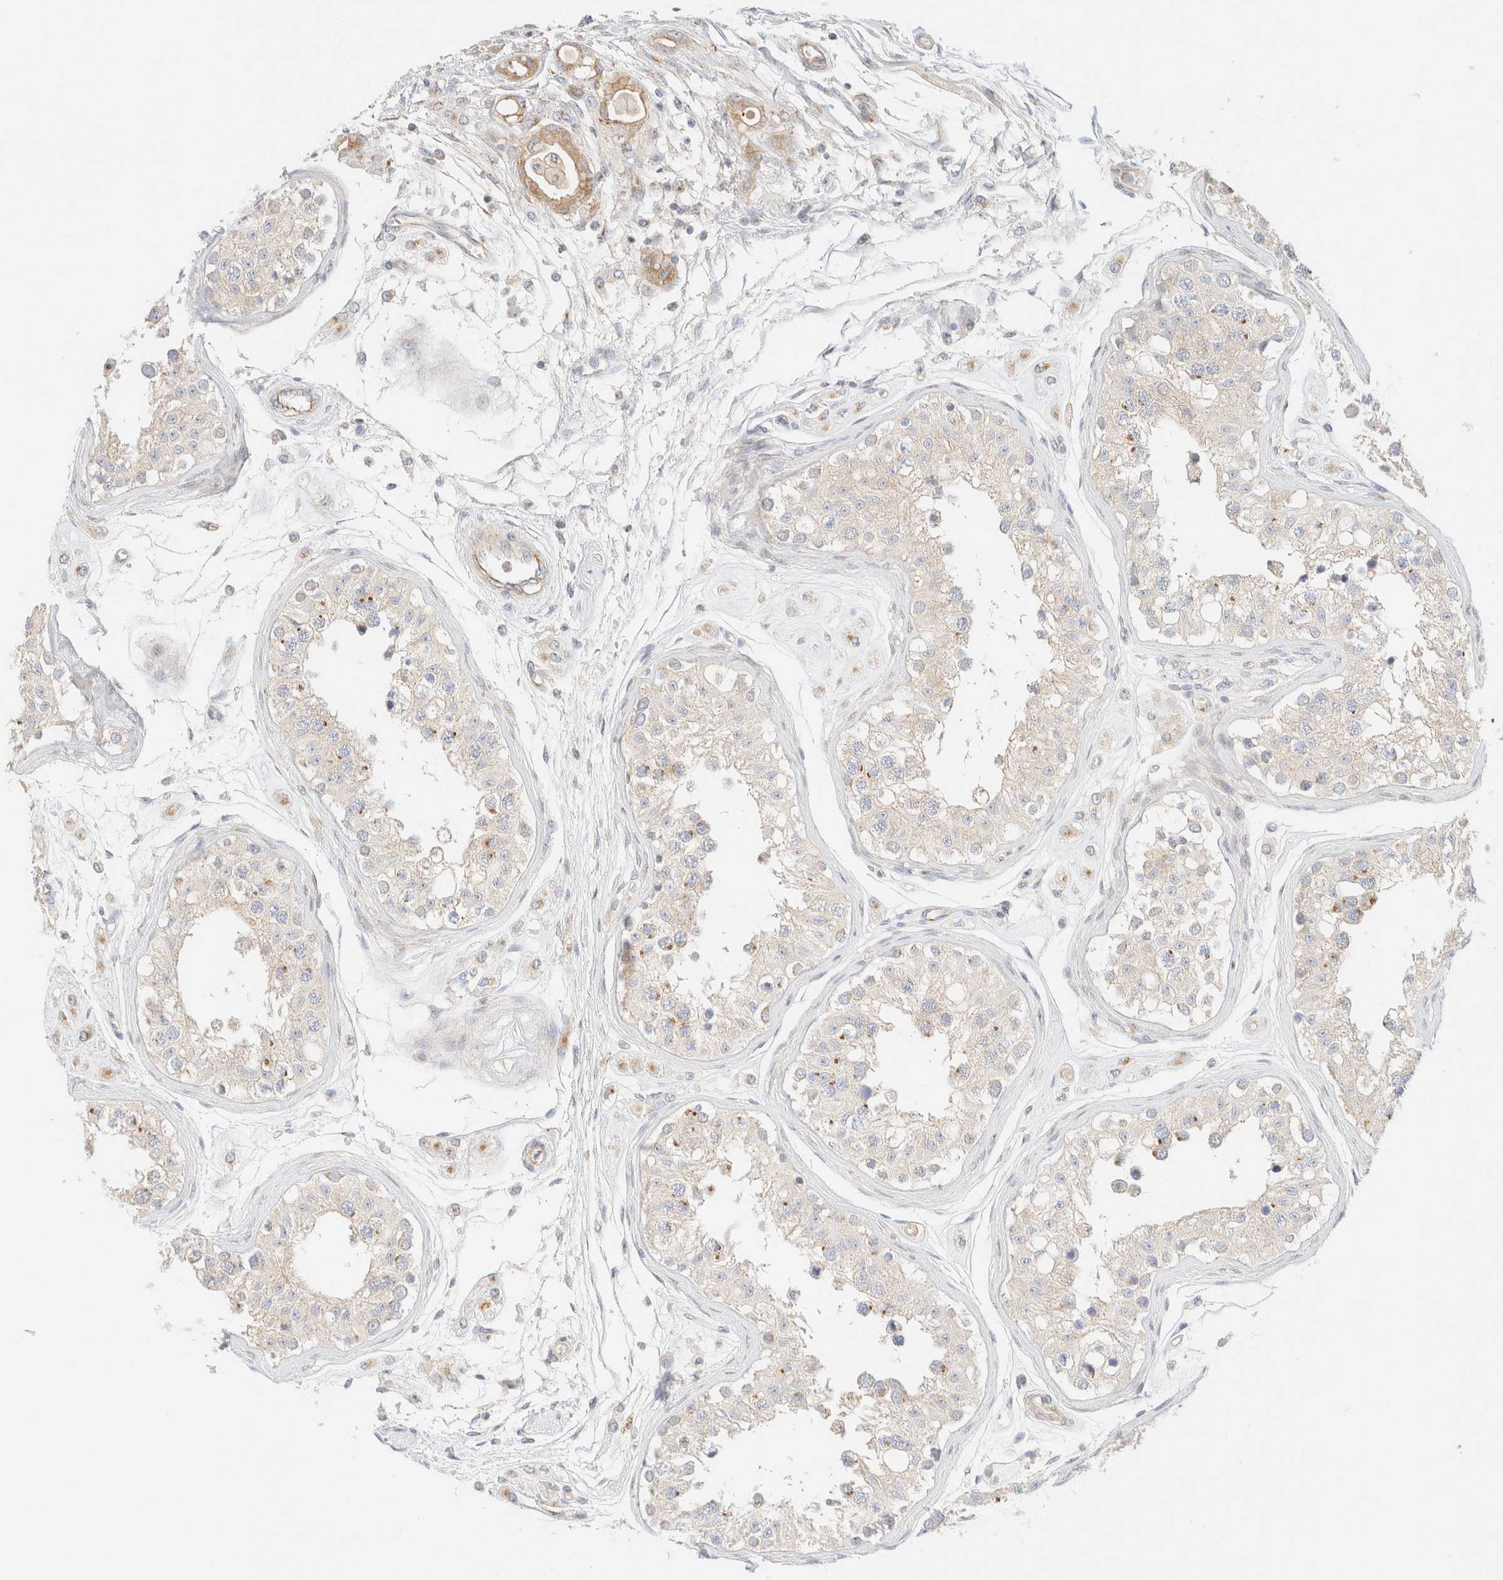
{"staining": {"intensity": "weak", "quantity": ">75%", "location": "cytoplasmic/membranous"}, "tissue": "testis", "cell_type": "Cells in seminiferous ducts", "image_type": "normal", "snomed": [{"axis": "morphology", "description": "Normal tissue, NOS"}, {"axis": "morphology", "description": "Adenocarcinoma, metastatic, NOS"}, {"axis": "topography", "description": "Testis"}], "caption": "Immunohistochemical staining of benign testis exhibits weak cytoplasmic/membranous protein positivity in approximately >75% of cells in seminiferous ducts. Using DAB (brown) and hematoxylin (blue) stains, captured at high magnification using brightfield microscopy.", "gene": "MYO10", "patient": {"sex": "male", "age": 26}}